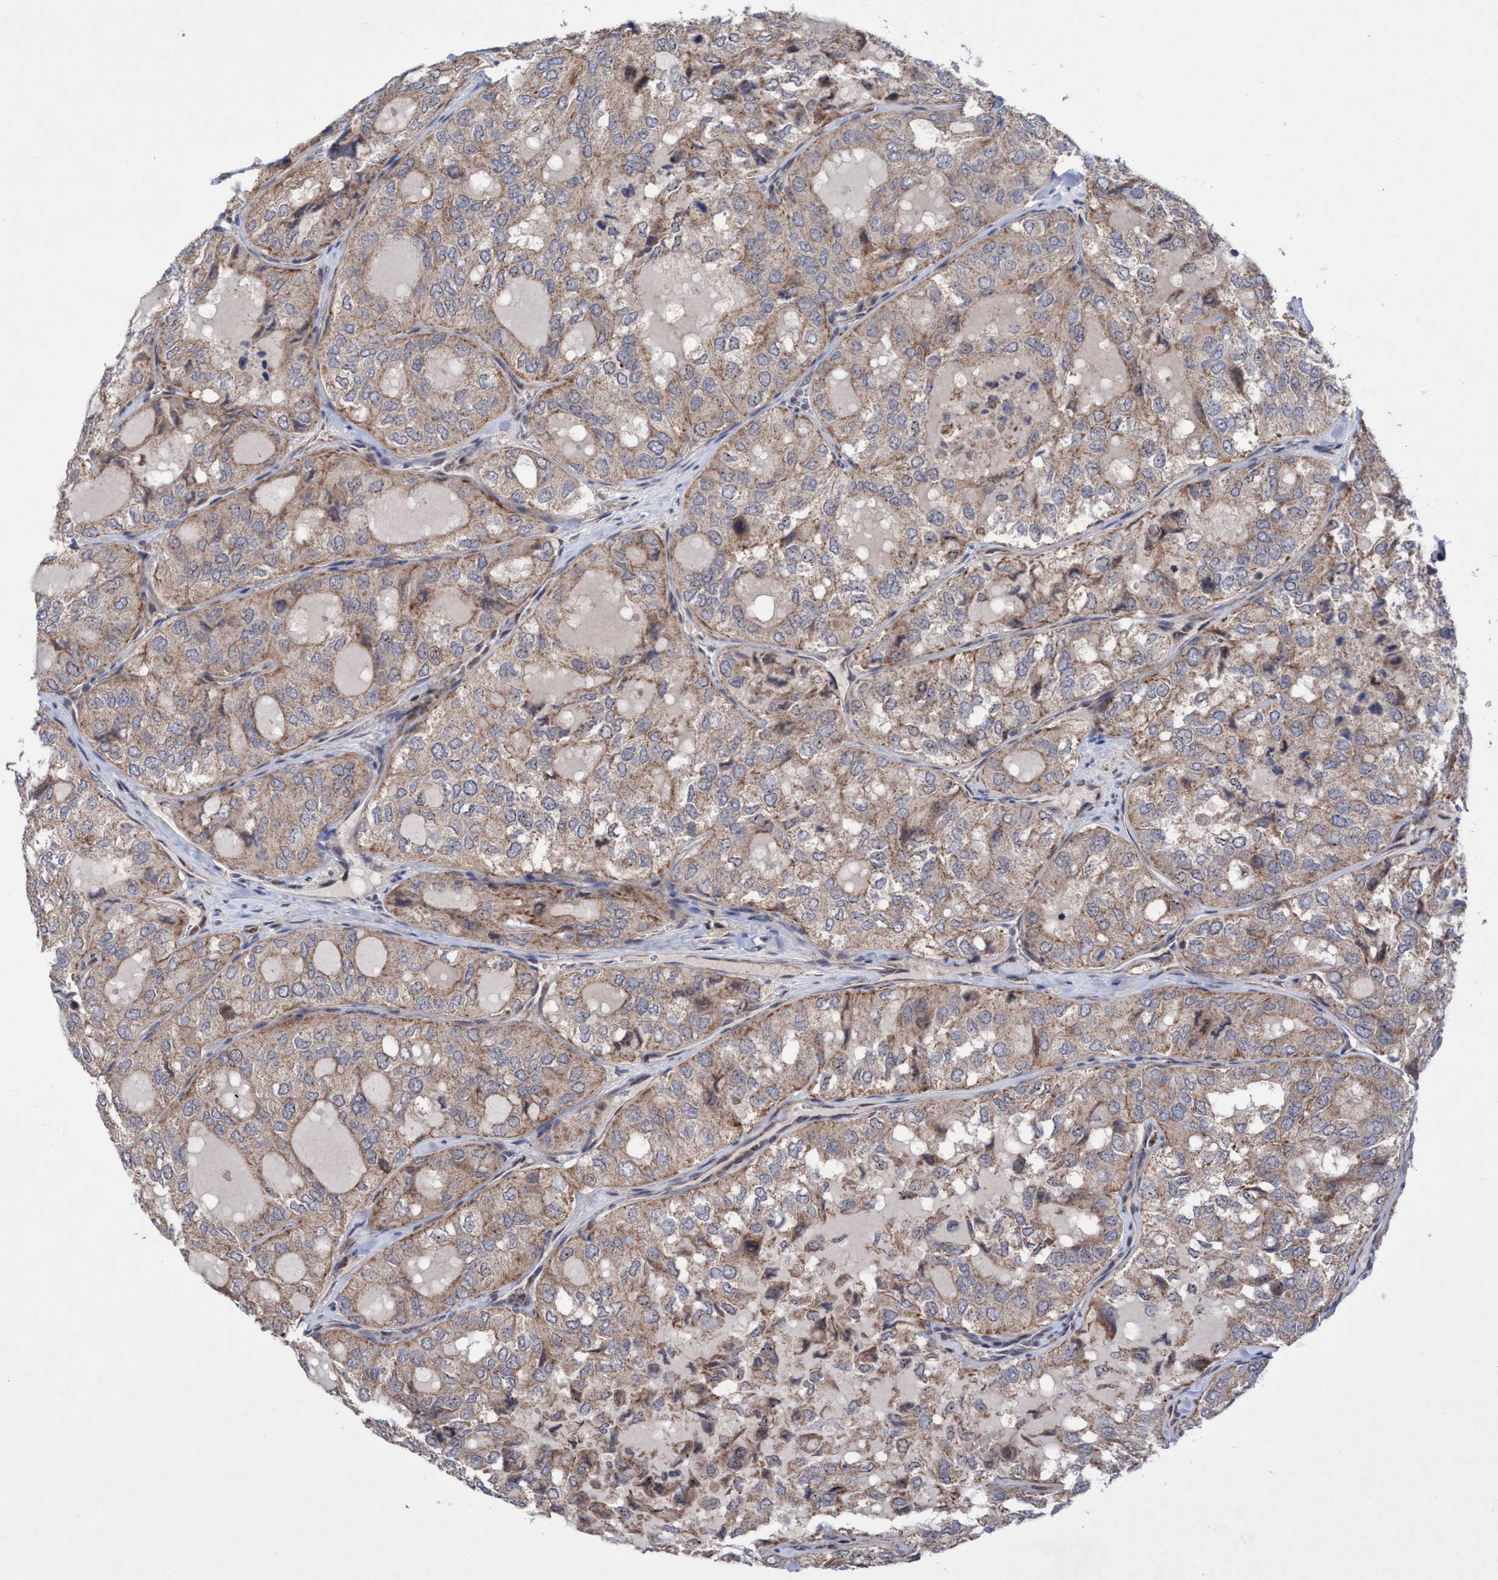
{"staining": {"intensity": "moderate", "quantity": ">75%", "location": "cytoplasmic/membranous"}, "tissue": "thyroid cancer", "cell_type": "Tumor cells", "image_type": "cancer", "snomed": [{"axis": "morphology", "description": "Follicular adenoma carcinoma, NOS"}, {"axis": "topography", "description": "Thyroid gland"}], "caption": "There is medium levels of moderate cytoplasmic/membranous expression in tumor cells of thyroid cancer (follicular adenoma carcinoma), as demonstrated by immunohistochemical staining (brown color).", "gene": "P2RY14", "patient": {"sex": "male", "age": 75}}